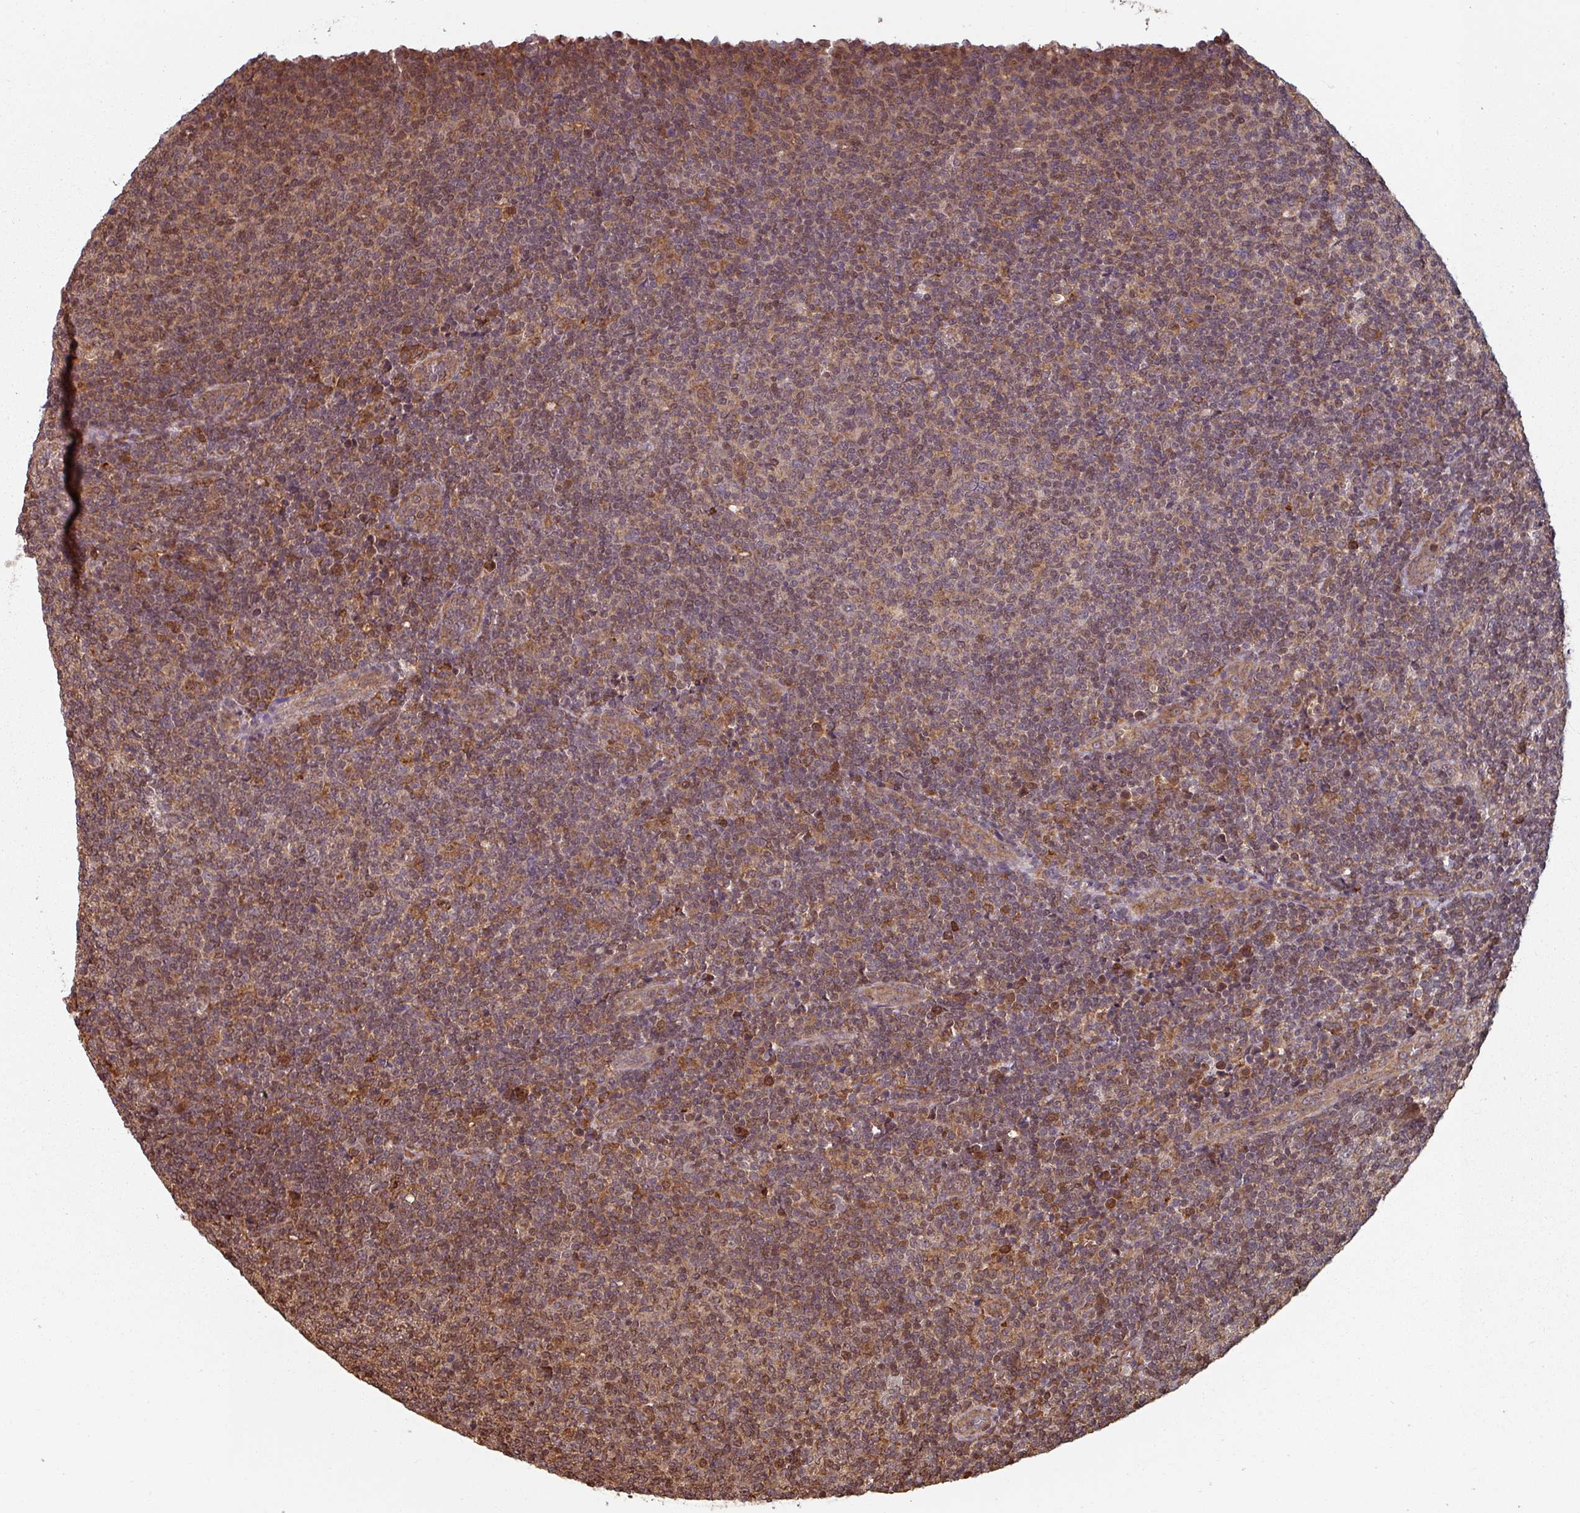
{"staining": {"intensity": "moderate", "quantity": "25%-75%", "location": "cytoplasmic/membranous,nuclear"}, "tissue": "lymphoma", "cell_type": "Tumor cells", "image_type": "cancer", "snomed": [{"axis": "morphology", "description": "Malignant lymphoma, non-Hodgkin's type, Low grade"}, {"axis": "topography", "description": "Lymph node"}], "caption": "Protein analysis of low-grade malignant lymphoma, non-Hodgkin's type tissue displays moderate cytoplasmic/membranous and nuclear staining in about 25%-75% of tumor cells.", "gene": "EID1", "patient": {"sex": "male", "age": 66}}